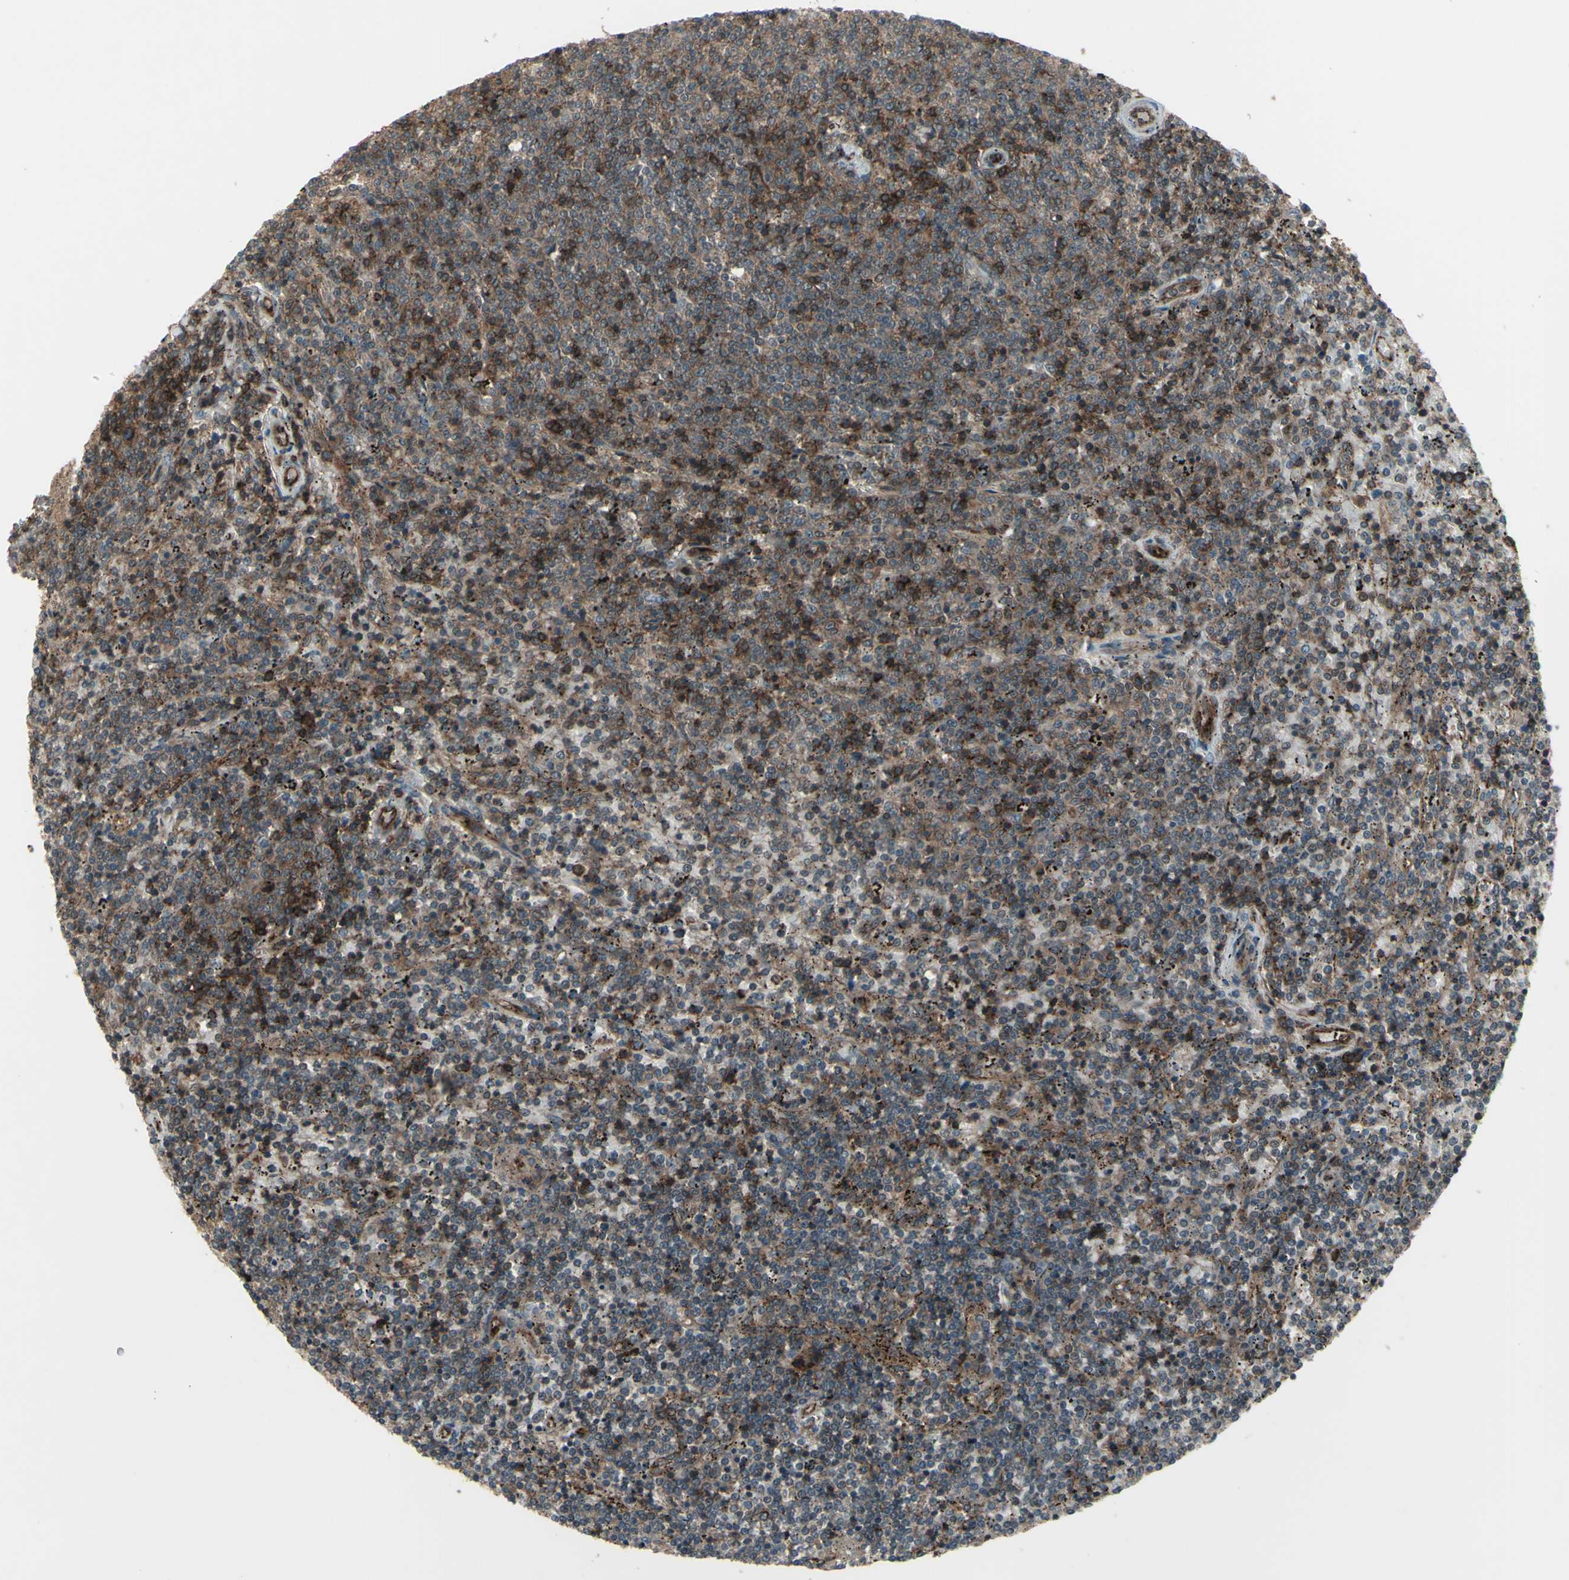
{"staining": {"intensity": "strong", "quantity": "25%-75%", "location": "cytoplasmic/membranous"}, "tissue": "lymphoma", "cell_type": "Tumor cells", "image_type": "cancer", "snomed": [{"axis": "morphology", "description": "Malignant lymphoma, non-Hodgkin's type, Low grade"}, {"axis": "topography", "description": "Spleen"}], "caption": "Malignant lymphoma, non-Hodgkin's type (low-grade) was stained to show a protein in brown. There is high levels of strong cytoplasmic/membranous positivity in approximately 25%-75% of tumor cells.", "gene": "FXYD5", "patient": {"sex": "female", "age": 50}}